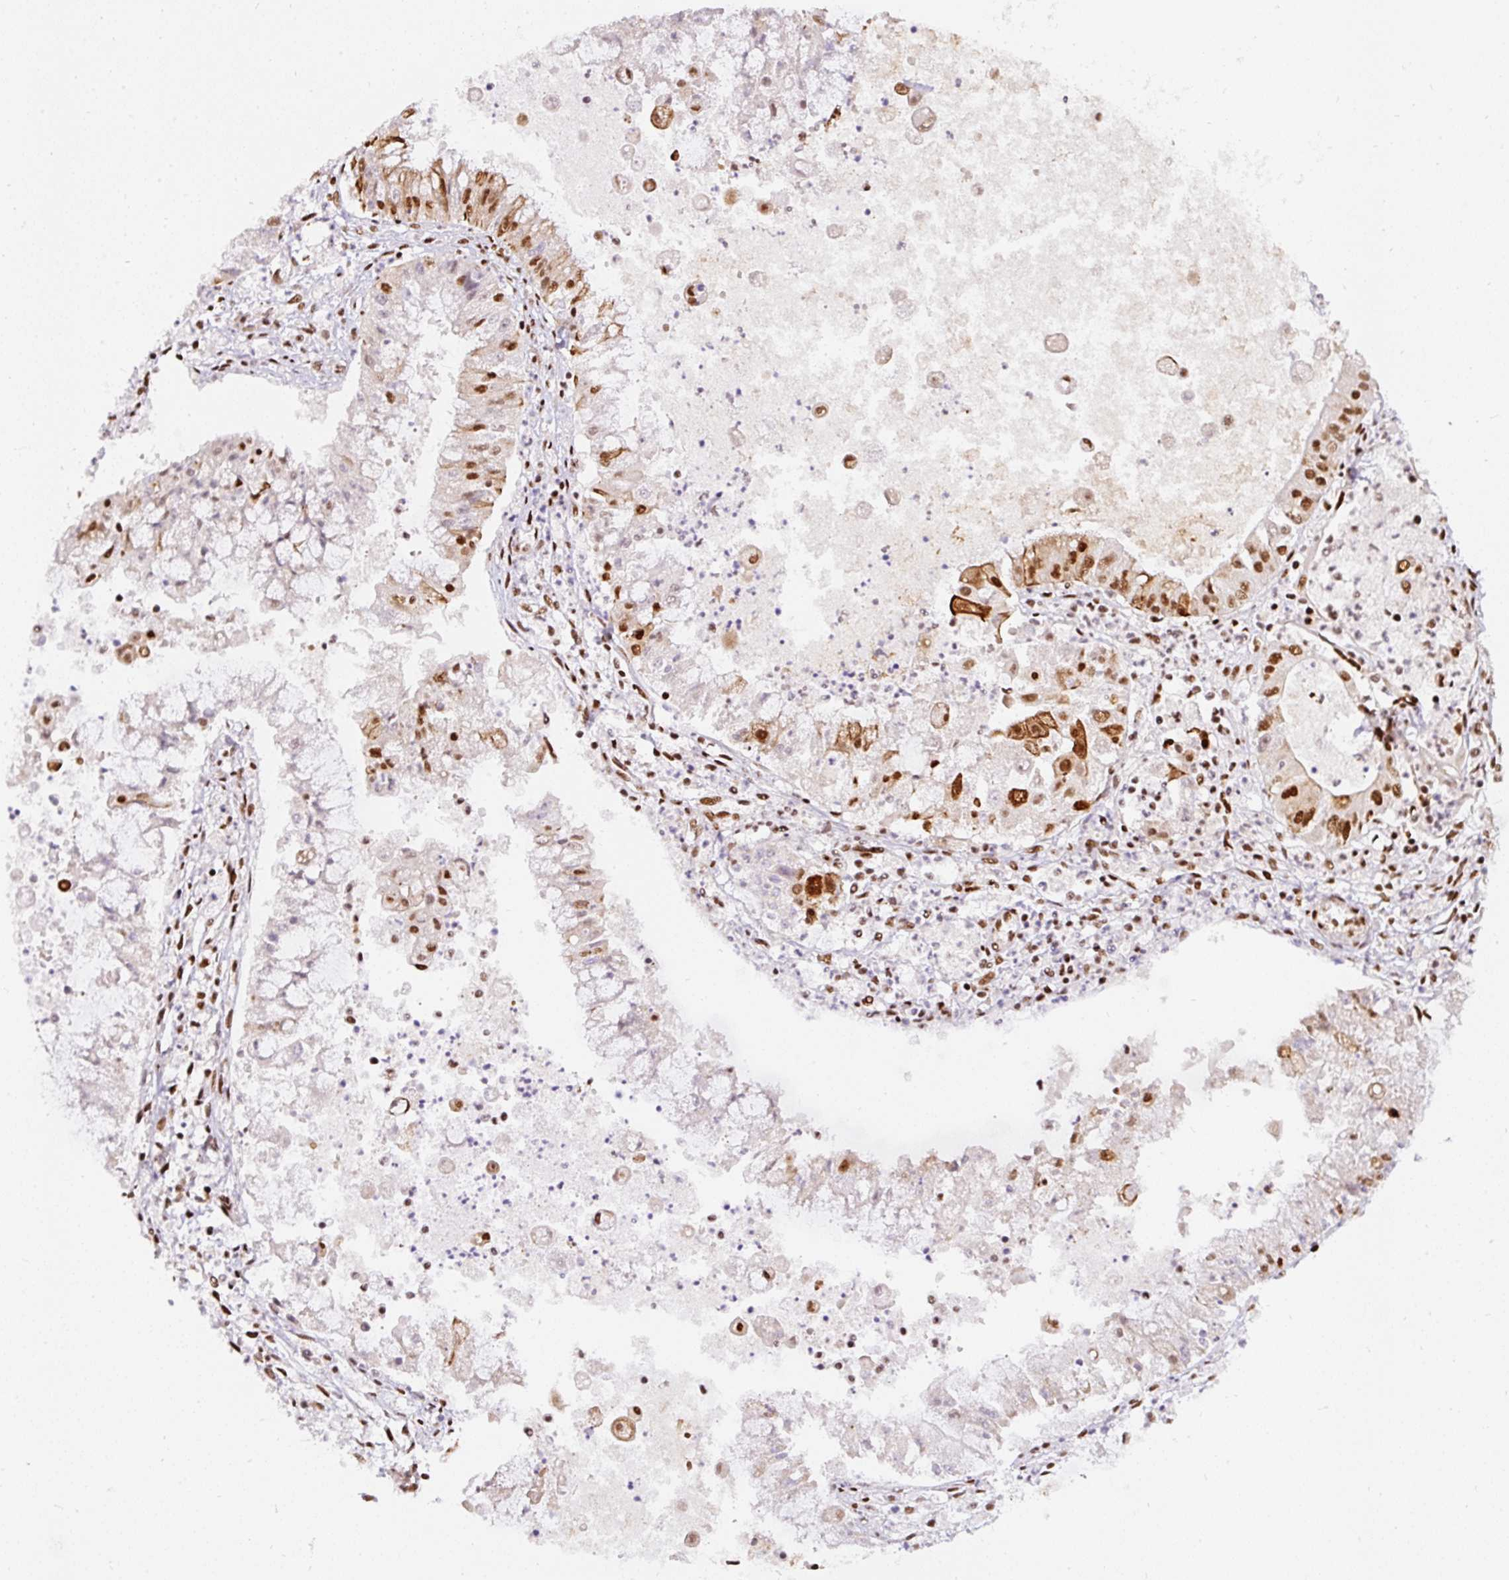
{"staining": {"intensity": "strong", "quantity": ">75%", "location": "nuclear"}, "tissue": "ovarian cancer", "cell_type": "Tumor cells", "image_type": "cancer", "snomed": [{"axis": "morphology", "description": "Cystadenocarcinoma, mucinous, NOS"}, {"axis": "topography", "description": "Ovary"}], "caption": "This histopathology image demonstrates IHC staining of ovarian cancer (mucinous cystadenocarcinoma), with high strong nuclear expression in approximately >75% of tumor cells.", "gene": "HNRNPC", "patient": {"sex": "female", "age": 70}}